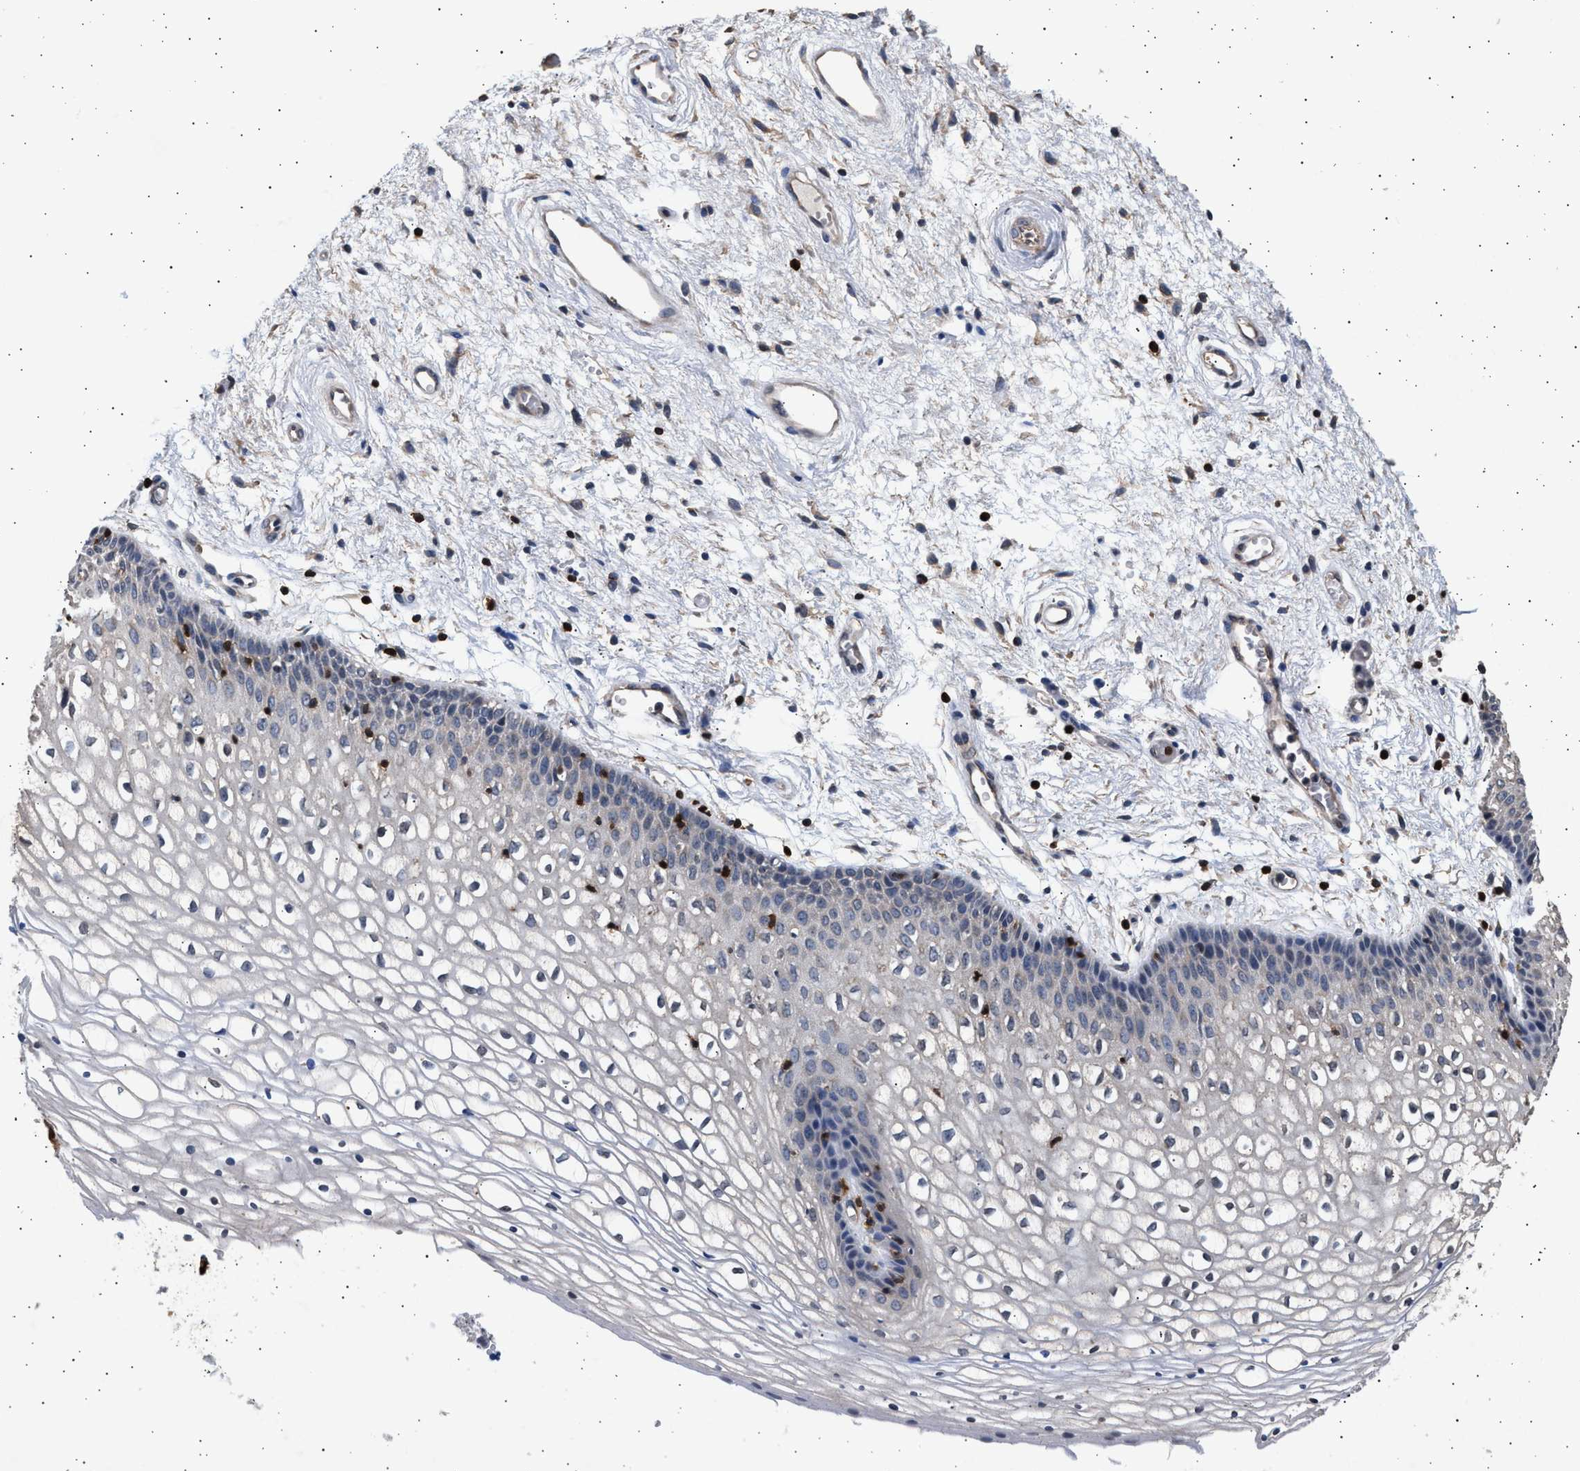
{"staining": {"intensity": "negative", "quantity": "none", "location": "none"}, "tissue": "vagina", "cell_type": "Squamous epithelial cells", "image_type": "normal", "snomed": [{"axis": "morphology", "description": "Normal tissue, NOS"}, {"axis": "topography", "description": "Vagina"}], "caption": "Photomicrograph shows no significant protein positivity in squamous epithelial cells of benign vagina.", "gene": "GRAP2", "patient": {"sex": "female", "age": 34}}